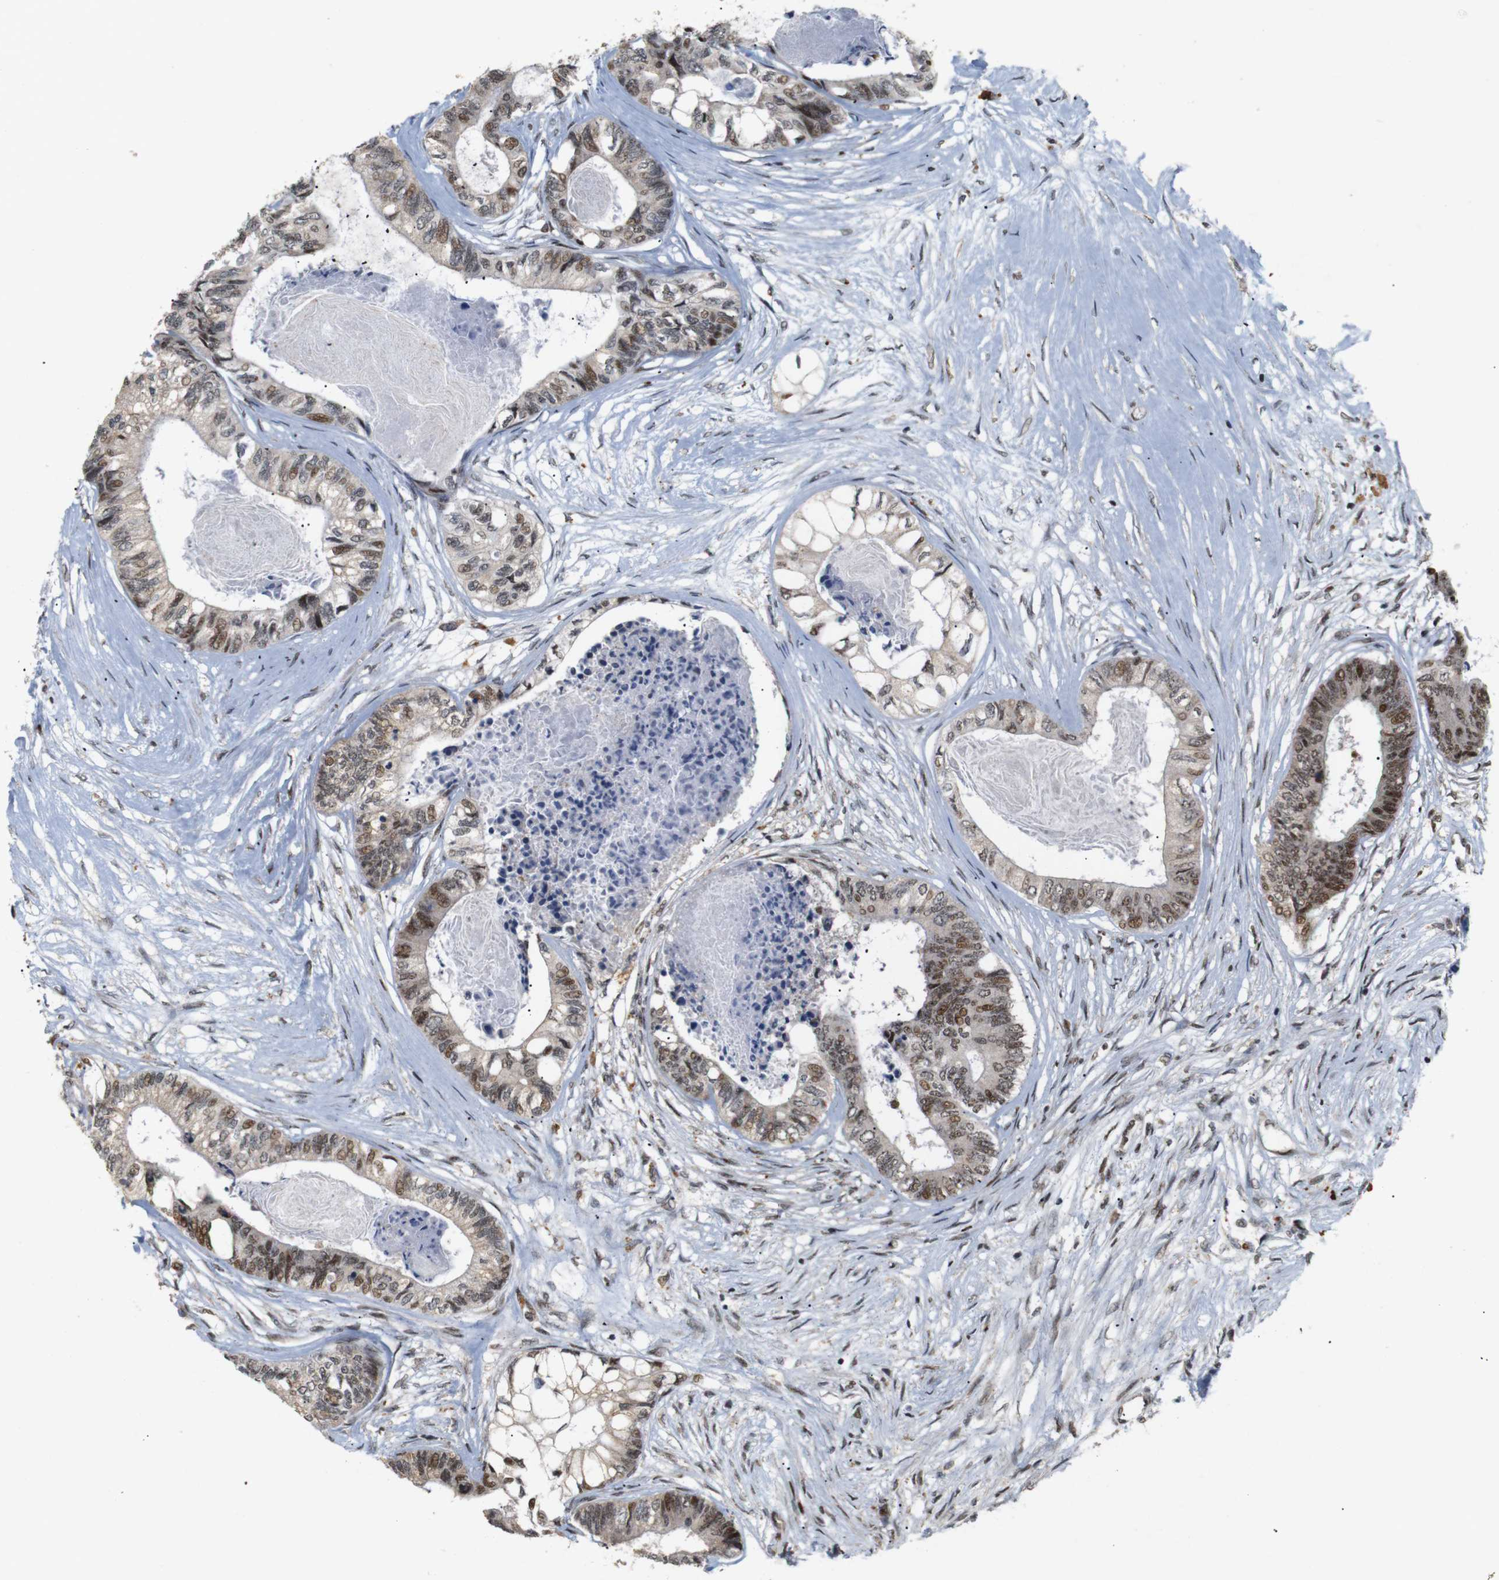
{"staining": {"intensity": "moderate", "quantity": "25%-75%", "location": "nuclear"}, "tissue": "colorectal cancer", "cell_type": "Tumor cells", "image_type": "cancer", "snomed": [{"axis": "morphology", "description": "Adenocarcinoma, NOS"}, {"axis": "topography", "description": "Rectum"}], "caption": "Colorectal cancer stained with a brown dye displays moderate nuclear positive expression in approximately 25%-75% of tumor cells.", "gene": "PYM1", "patient": {"sex": "male", "age": 63}}